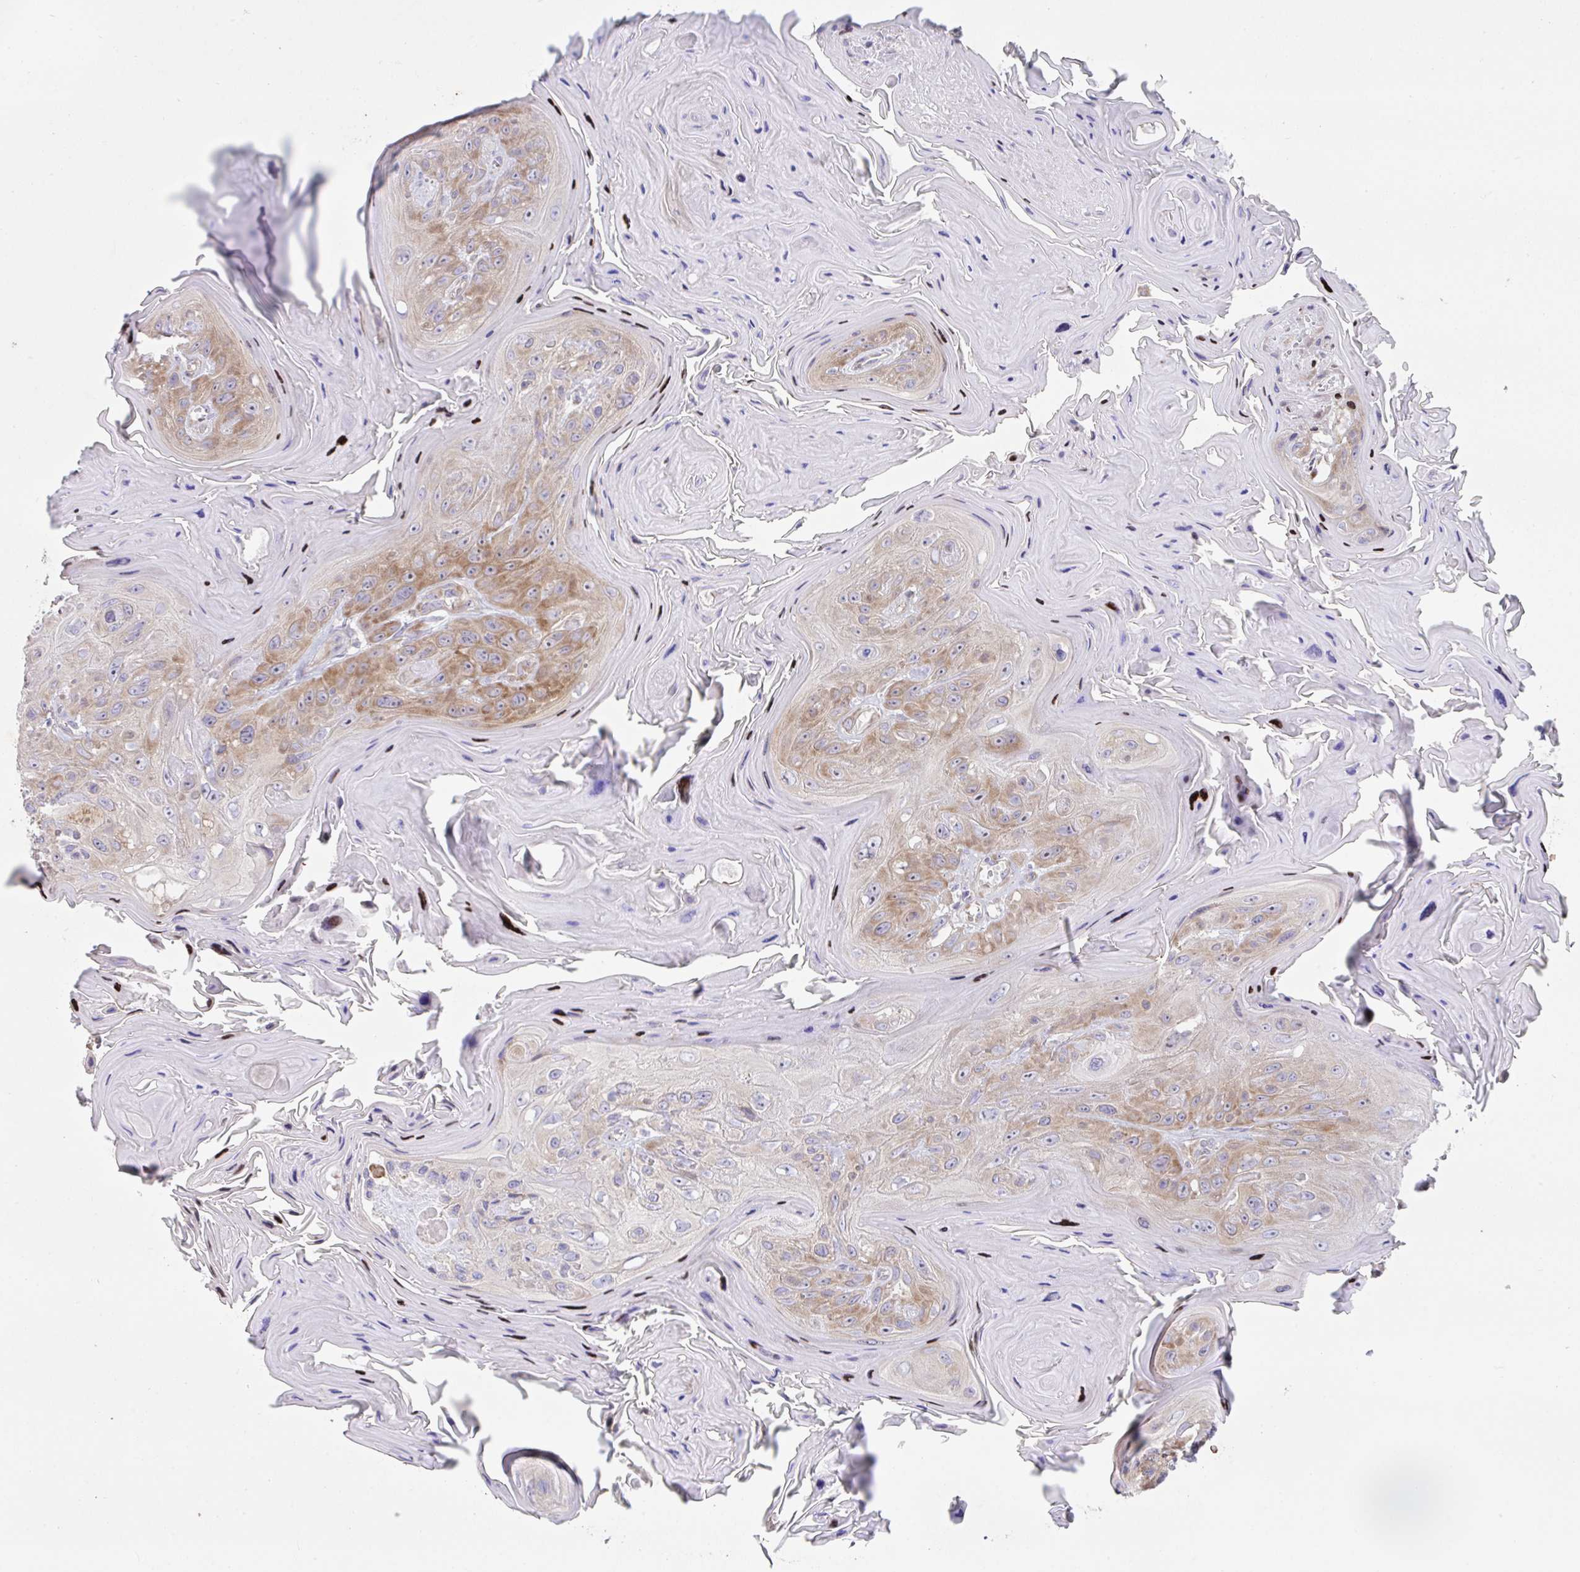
{"staining": {"intensity": "moderate", "quantity": "25%-75%", "location": "cytoplasmic/membranous"}, "tissue": "head and neck cancer", "cell_type": "Tumor cells", "image_type": "cancer", "snomed": [{"axis": "morphology", "description": "Squamous cell carcinoma, NOS"}, {"axis": "topography", "description": "Head-Neck"}], "caption": "The immunohistochemical stain highlights moderate cytoplasmic/membranous positivity in tumor cells of head and neck cancer tissue.", "gene": "FAU", "patient": {"sex": "female", "age": 59}}